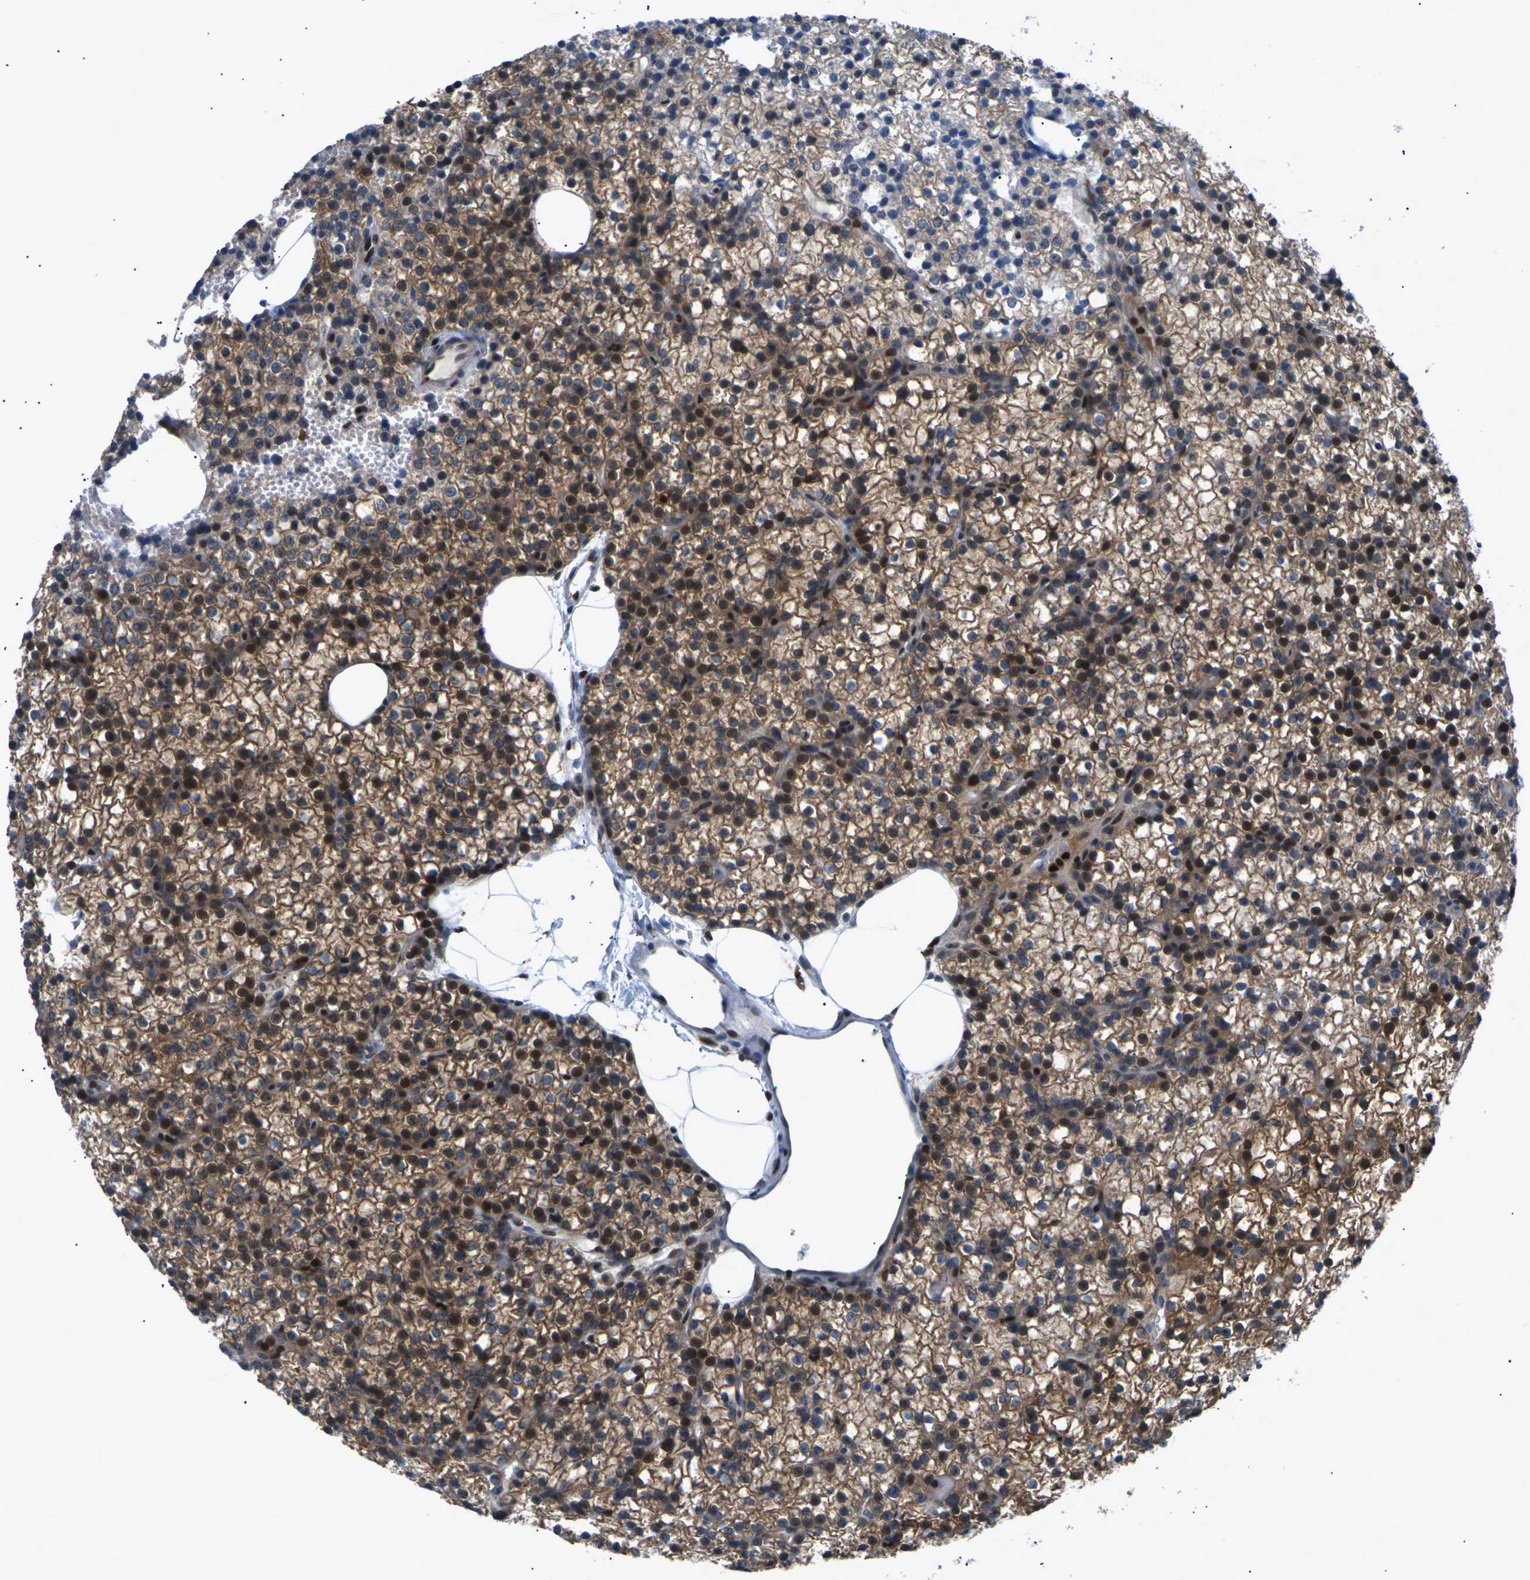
{"staining": {"intensity": "strong", "quantity": "25%-75%", "location": "cytoplasmic/membranous,nuclear"}, "tissue": "parathyroid gland", "cell_type": "Glandular cells", "image_type": "normal", "snomed": [{"axis": "morphology", "description": "Normal tissue, NOS"}, {"axis": "morphology", "description": "Adenoma, NOS"}, {"axis": "topography", "description": "Parathyroid gland"}], "caption": "A brown stain shows strong cytoplasmic/membranous,nuclear expression of a protein in glandular cells of normal parathyroid gland. (DAB (3,3'-diaminobenzidine) = brown stain, brightfield microscopy at high magnification).", "gene": "RPS6KA3", "patient": {"sex": "female", "age": 70}}